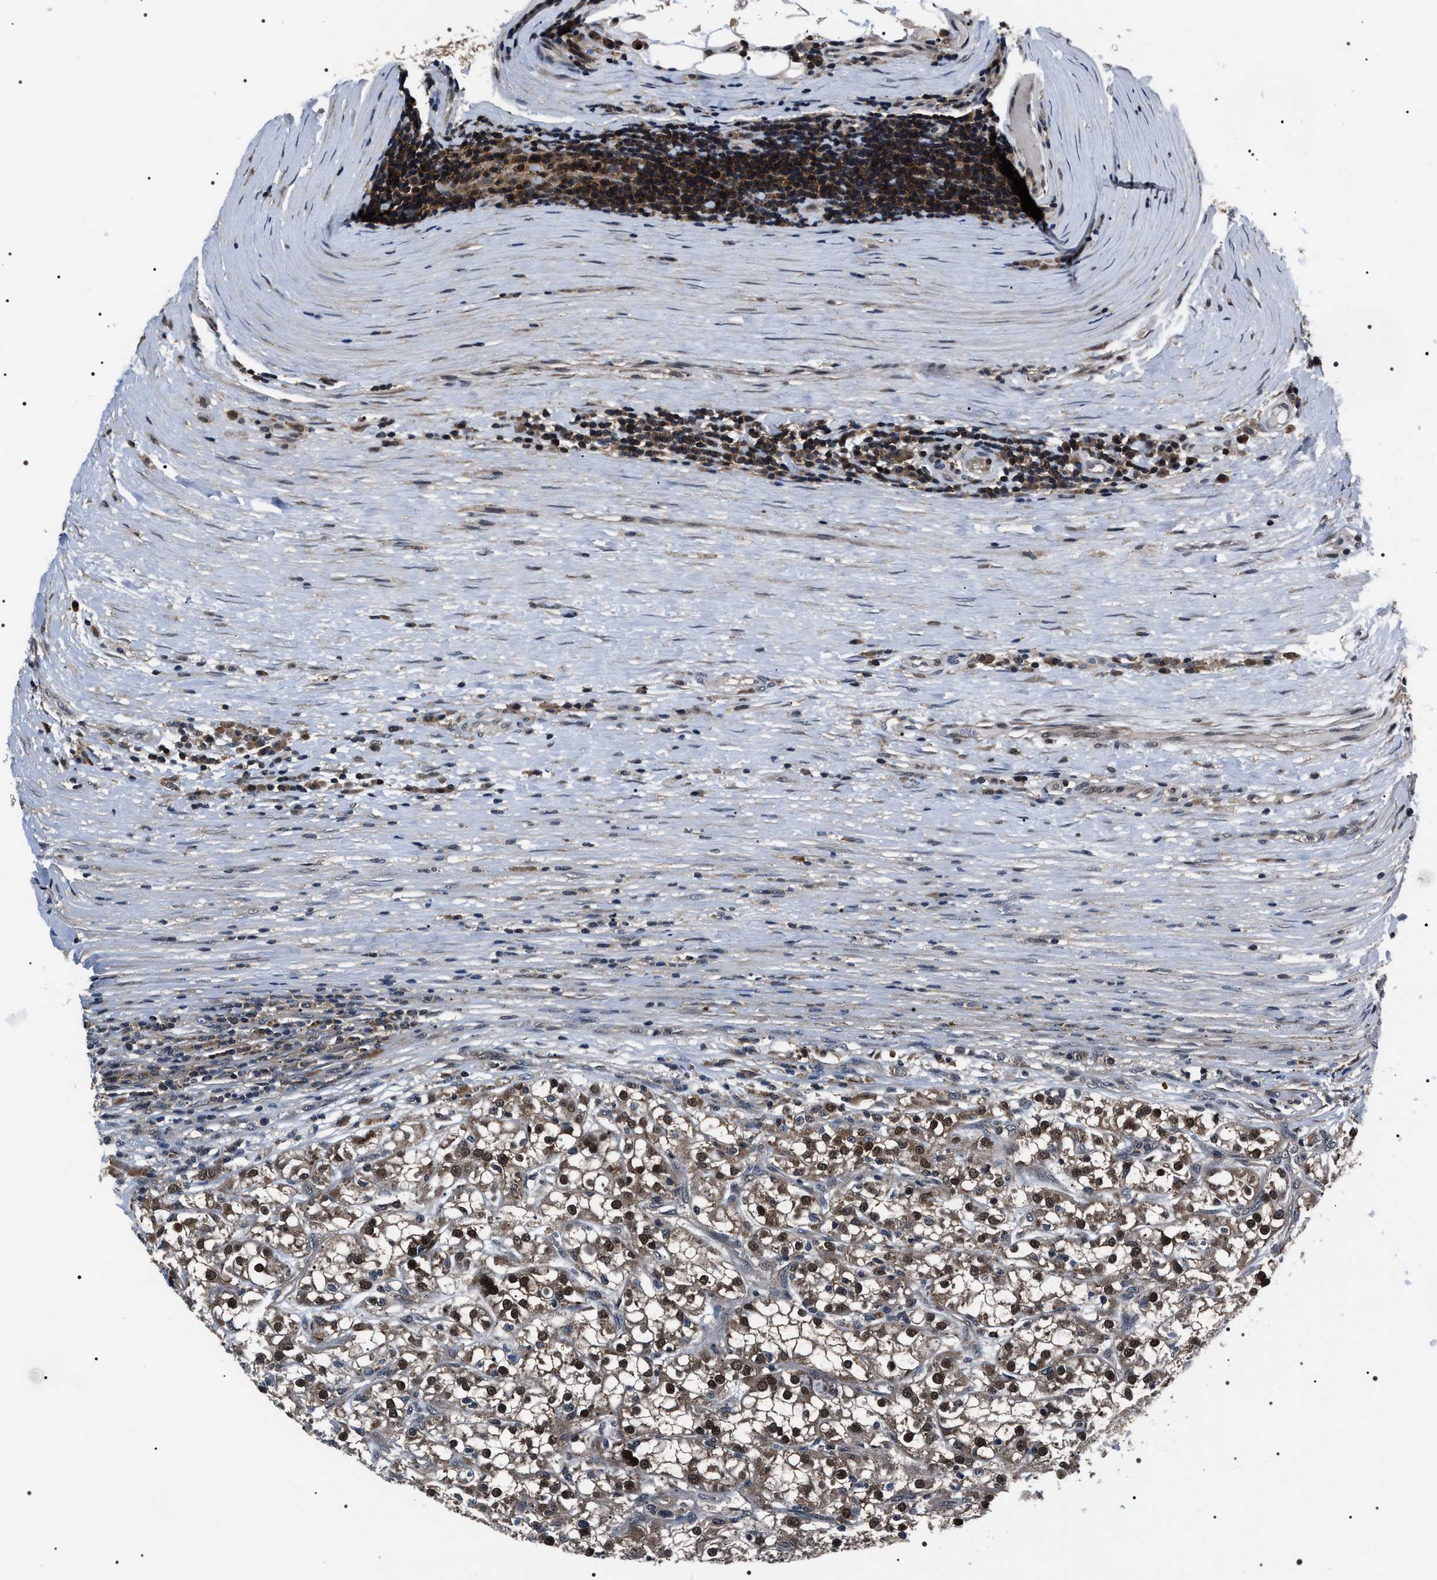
{"staining": {"intensity": "moderate", "quantity": ">75%", "location": "cytoplasmic/membranous,nuclear"}, "tissue": "renal cancer", "cell_type": "Tumor cells", "image_type": "cancer", "snomed": [{"axis": "morphology", "description": "Adenocarcinoma, NOS"}, {"axis": "topography", "description": "Kidney"}], "caption": "Human renal cancer stained with a protein marker exhibits moderate staining in tumor cells.", "gene": "SIPA1", "patient": {"sex": "female", "age": 52}}